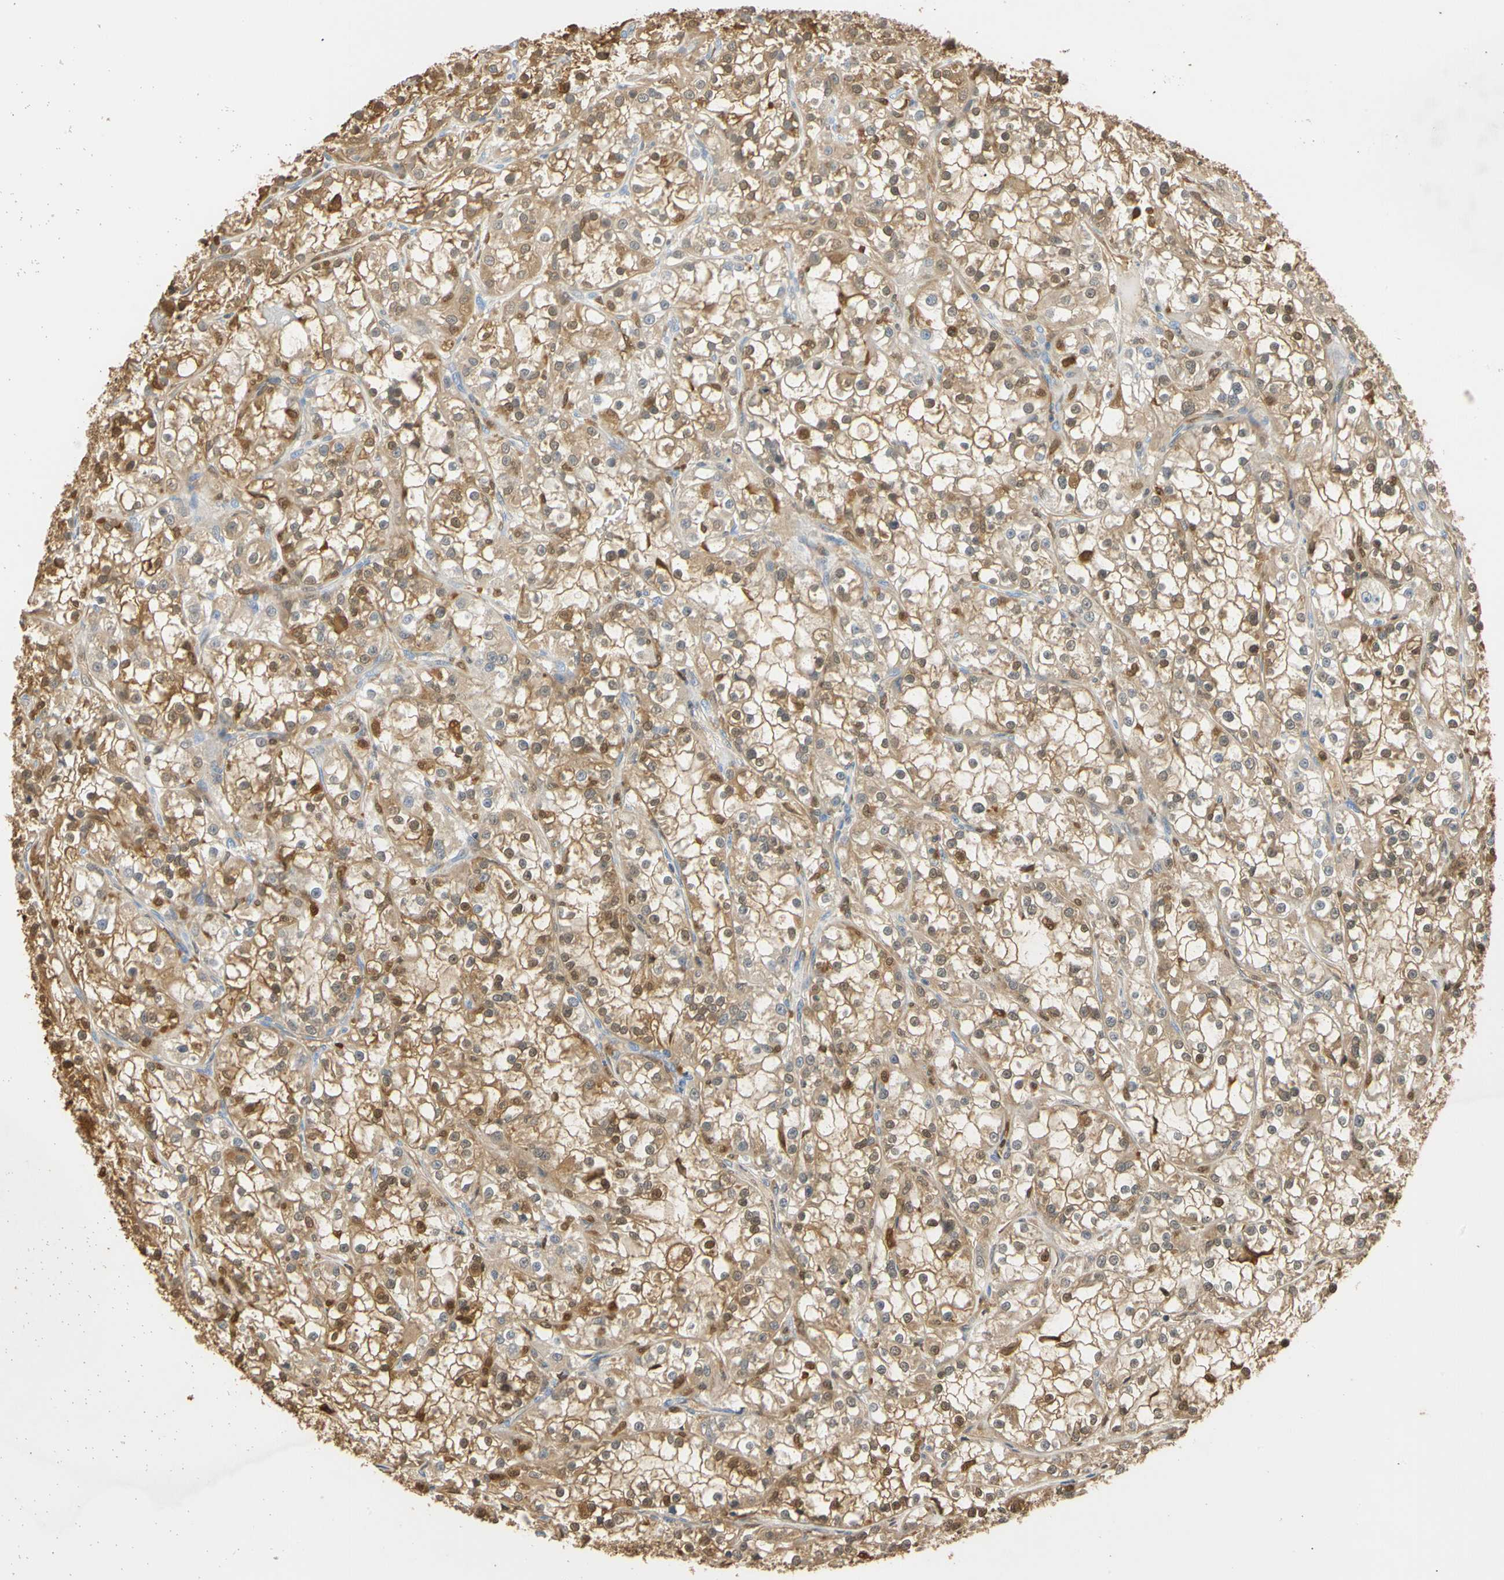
{"staining": {"intensity": "moderate", "quantity": ">75%", "location": "cytoplasmic/membranous,nuclear"}, "tissue": "renal cancer", "cell_type": "Tumor cells", "image_type": "cancer", "snomed": [{"axis": "morphology", "description": "Adenocarcinoma, NOS"}, {"axis": "topography", "description": "Kidney"}], "caption": "A medium amount of moderate cytoplasmic/membranous and nuclear staining is identified in approximately >75% of tumor cells in renal adenocarcinoma tissue.", "gene": "S100A6", "patient": {"sex": "female", "age": 52}}